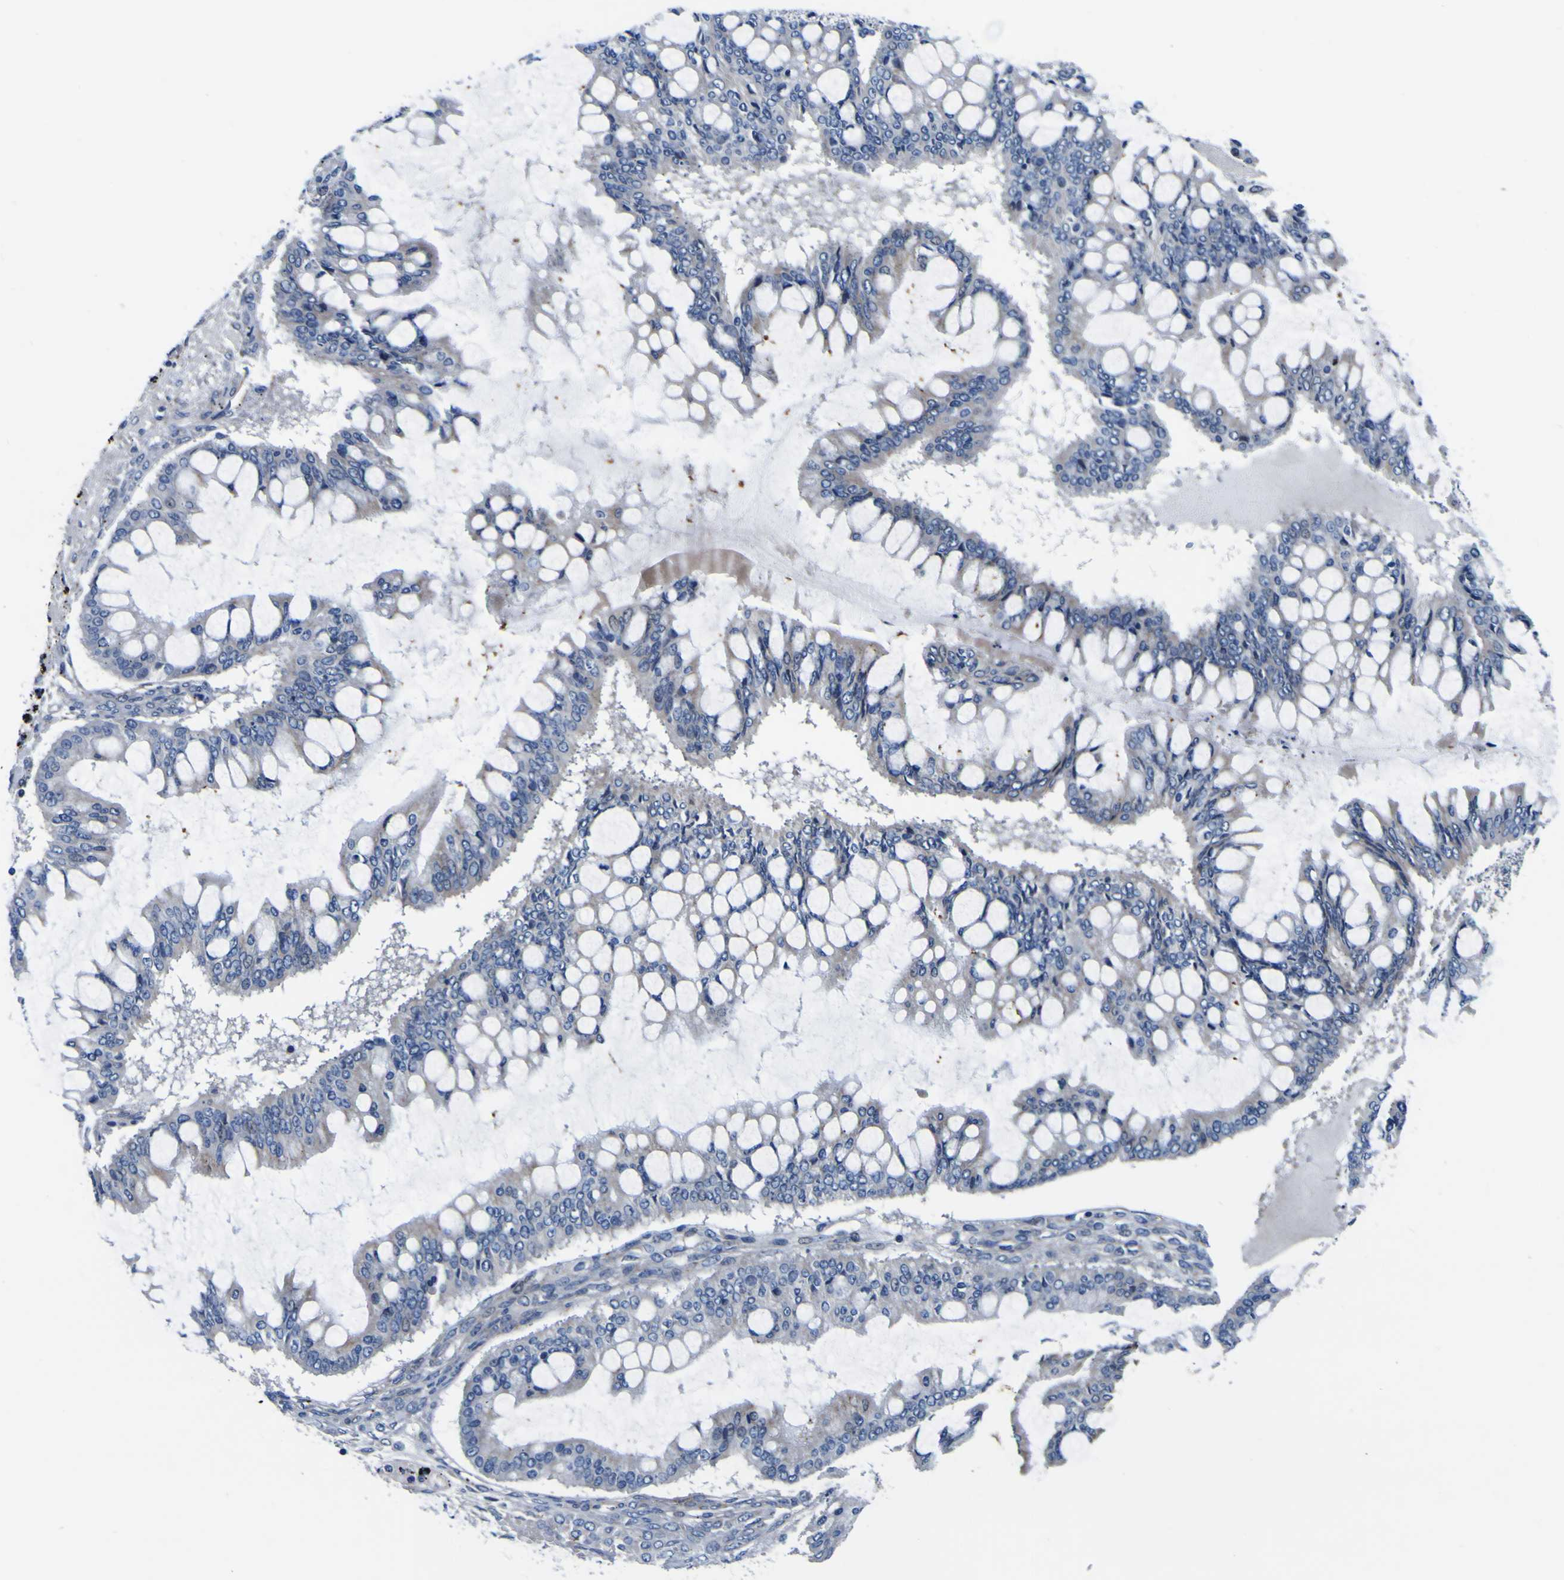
{"staining": {"intensity": "negative", "quantity": "none", "location": "none"}, "tissue": "ovarian cancer", "cell_type": "Tumor cells", "image_type": "cancer", "snomed": [{"axis": "morphology", "description": "Cystadenocarcinoma, mucinous, NOS"}, {"axis": "topography", "description": "Ovary"}], "caption": "DAB (3,3'-diaminobenzidine) immunohistochemical staining of mucinous cystadenocarcinoma (ovarian) displays no significant staining in tumor cells.", "gene": "AGAP3", "patient": {"sex": "female", "age": 73}}